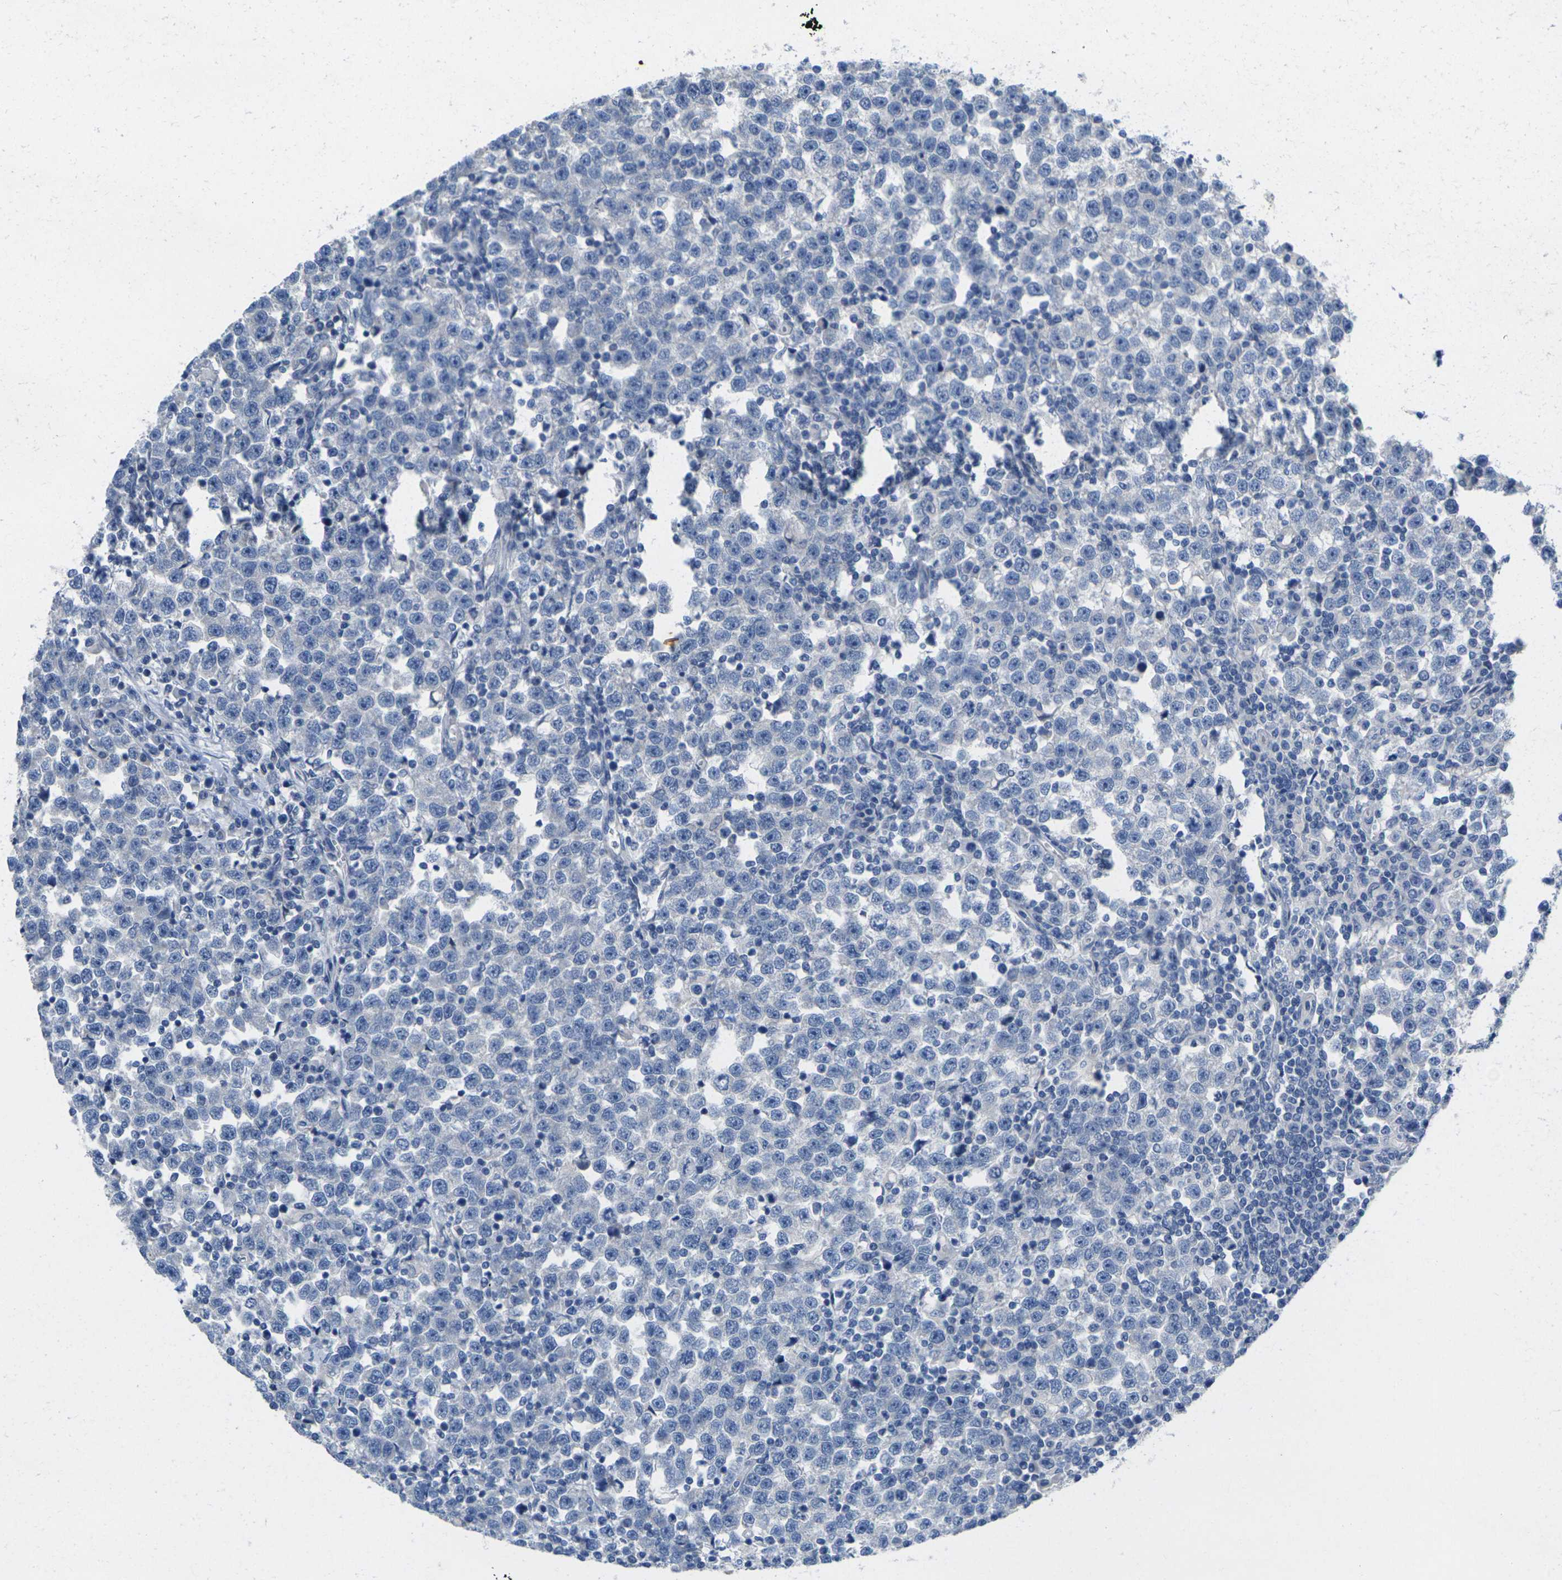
{"staining": {"intensity": "negative", "quantity": "none", "location": "none"}, "tissue": "testis cancer", "cell_type": "Tumor cells", "image_type": "cancer", "snomed": [{"axis": "morphology", "description": "Seminoma, NOS"}, {"axis": "topography", "description": "Testis"}], "caption": "Immunohistochemical staining of testis cancer displays no significant positivity in tumor cells. The staining was performed using DAB to visualize the protein expression in brown, while the nuclei were stained in blue with hematoxylin (Magnification: 20x).", "gene": "TNNI3", "patient": {"sex": "male", "age": 43}}